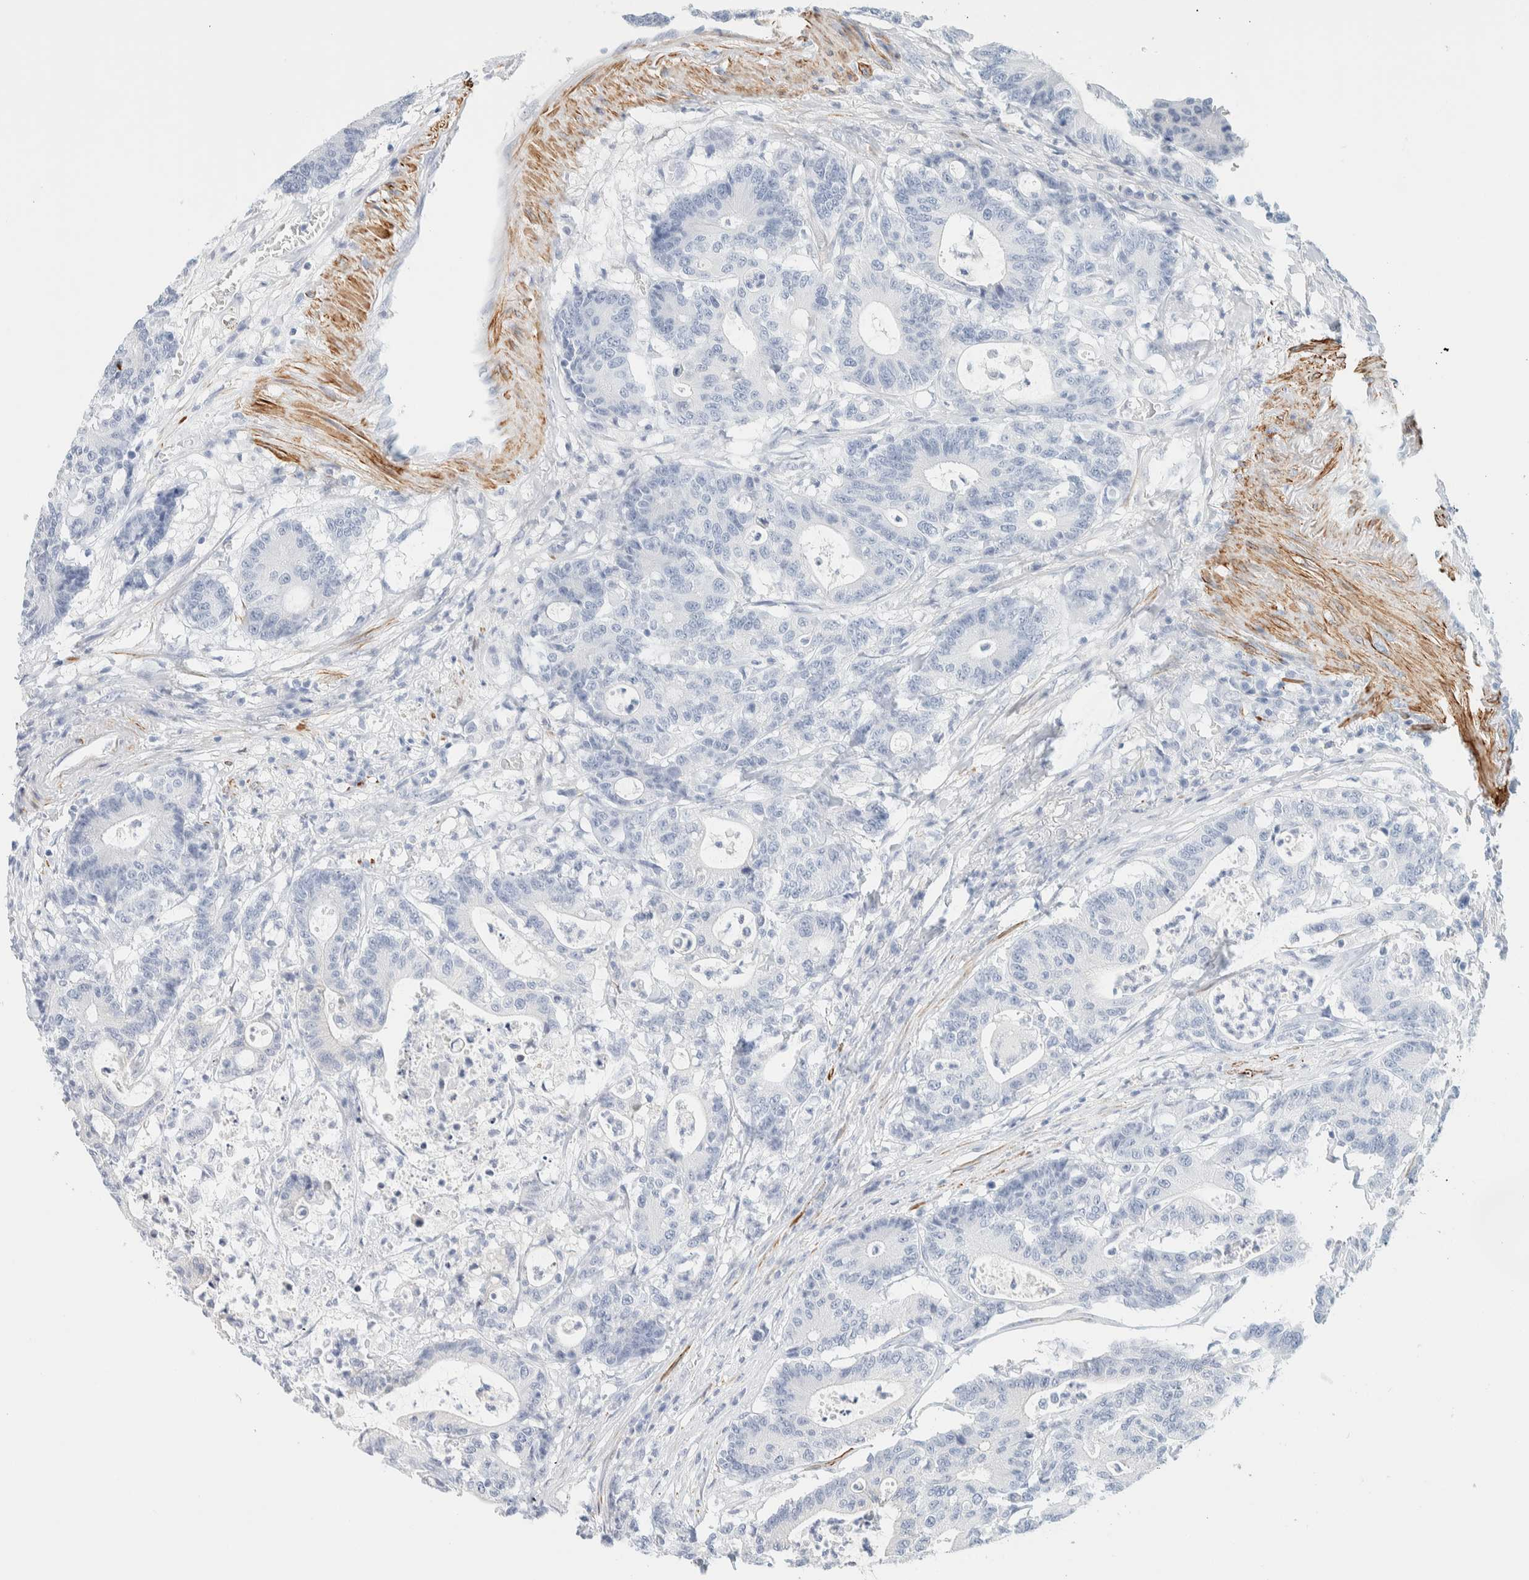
{"staining": {"intensity": "negative", "quantity": "none", "location": "none"}, "tissue": "colorectal cancer", "cell_type": "Tumor cells", "image_type": "cancer", "snomed": [{"axis": "morphology", "description": "Adenocarcinoma, NOS"}, {"axis": "topography", "description": "Colon"}], "caption": "Tumor cells are negative for protein expression in human colorectal cancer (adenocarcinoma).", "gene": "AFMID", "patient": {"sex": "female", "age": 84}}